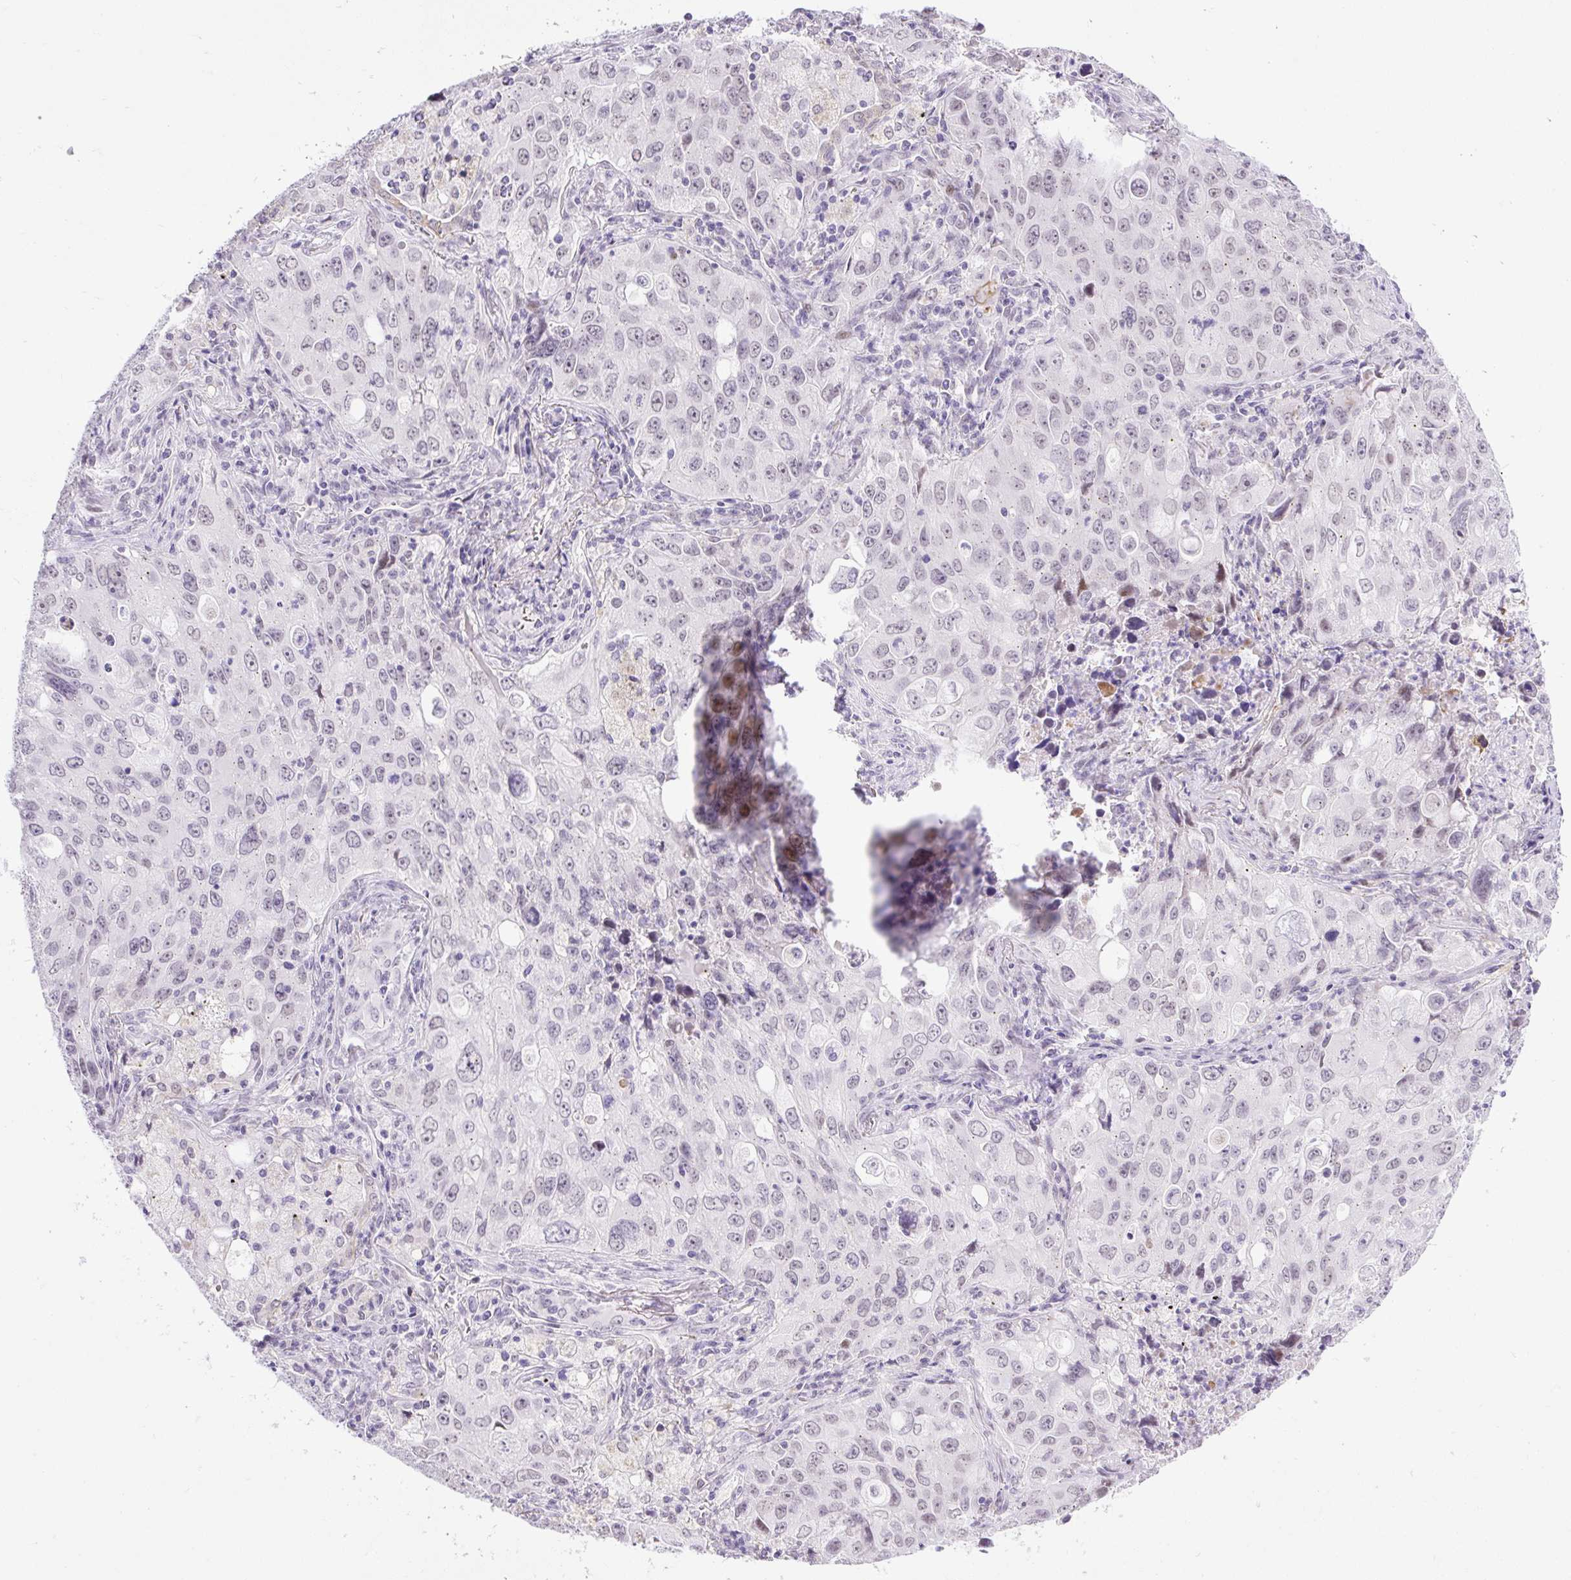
{"staining": {"intensity": "negative", "quantity": "none", "location": "none"}, "tissue": "lung cancer", "cell_type": "Tumor cells", "image_type": "cancer", "snomed": [{"axis": "morphology", "description": "Adenocarcinoma, NOS"}, {"axis": "morphology", "description": "Adenocarcinoma, metastatic, NOS"}, {"axis": "topography", "description": "Lymph node"}, {"axis": "topography", "description": "Lung"}], "caption": "DAB (3,3'-diaminobenzidine) immunohistochemical staining of human metastatic adenocarcinoma (lung) displays no significant staining in tumor cells.", "gene": "WNT10B", "patient": {"sex": "female", "age": 42}}